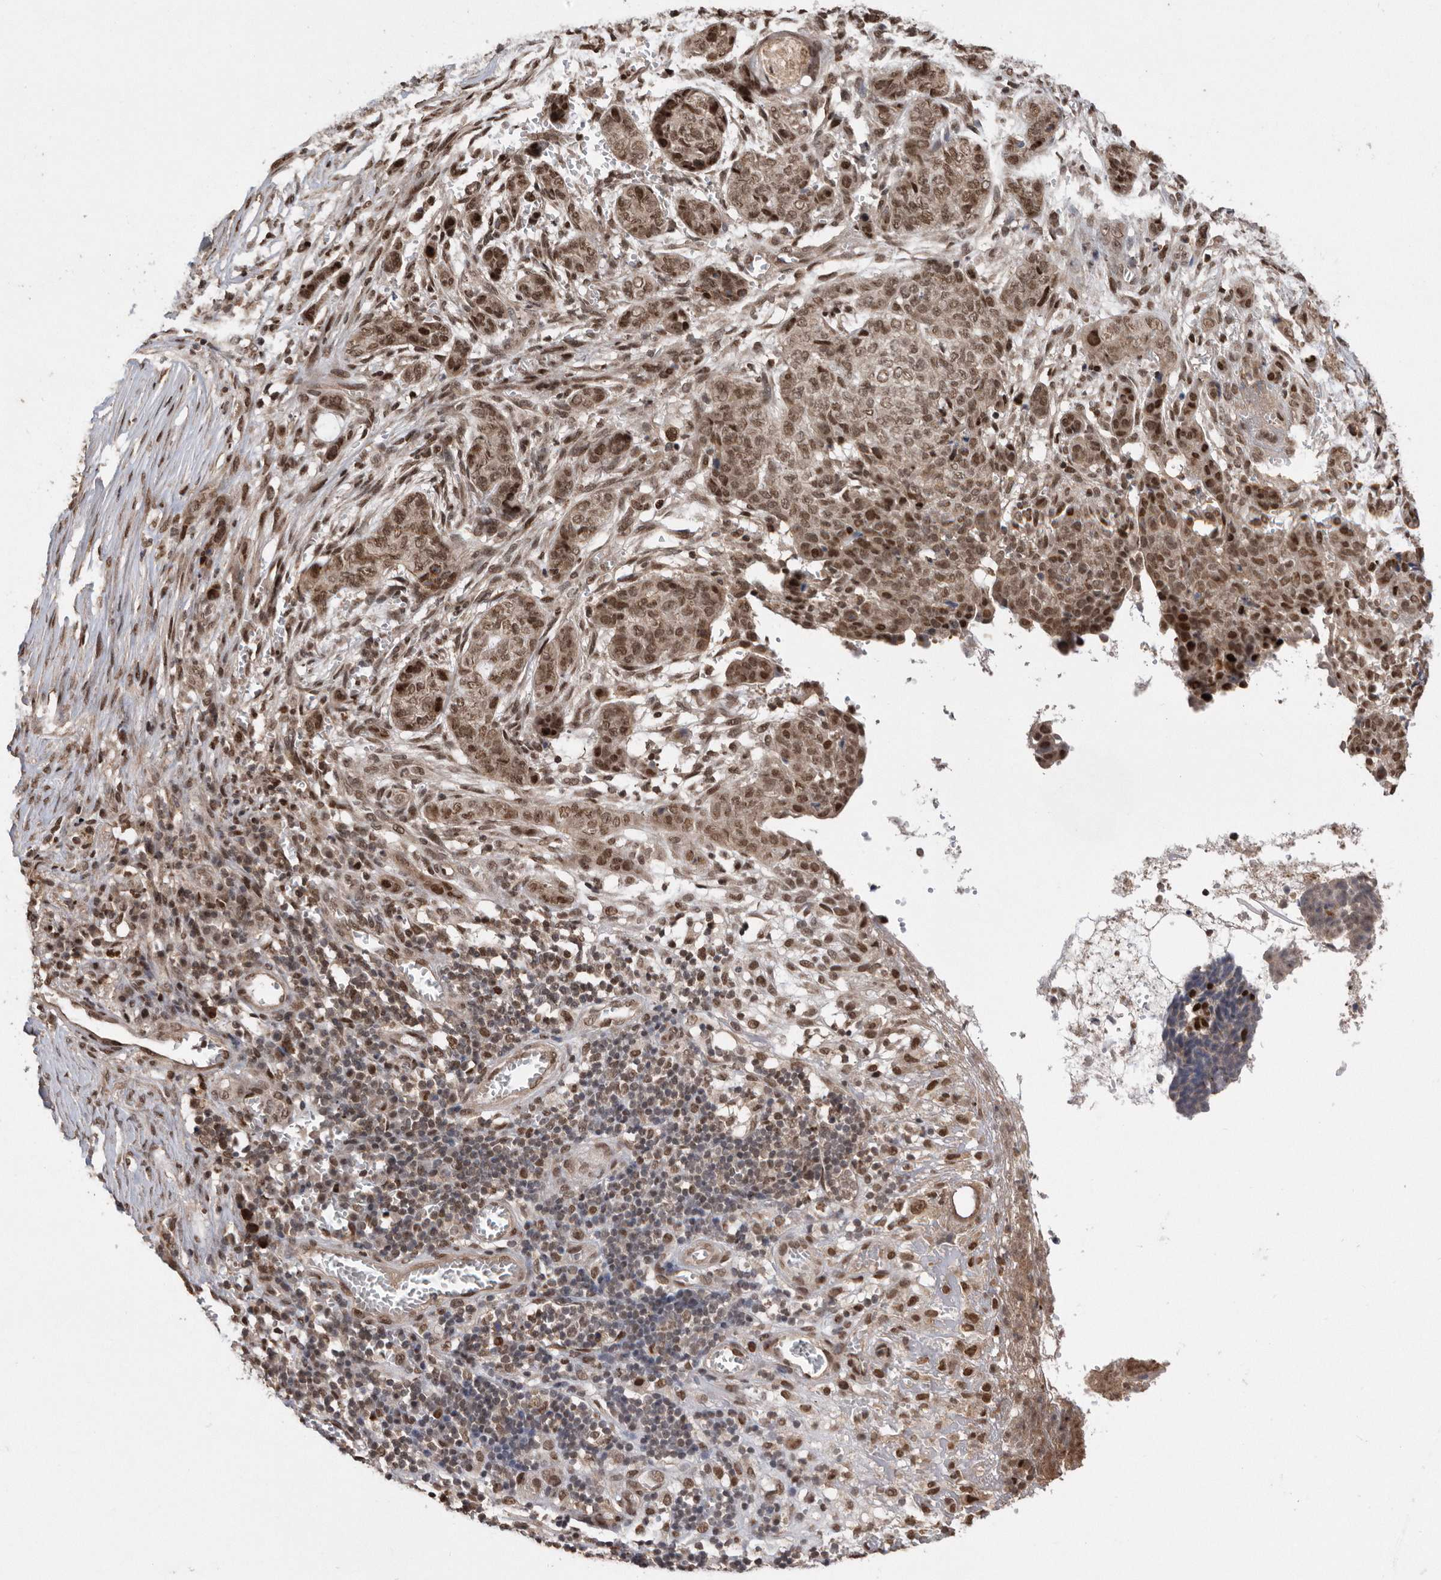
{"staining": {"intensity": "strong", "quantity": ">75%", "location": "nuclear"}, "tissue": "skin cancer", "cell_type": "Tumor cells", "image_type": "cancer", "snomed": [{"axis": "morphology", "description": "Basal cell carcinoma"}, {"axis": "topography", "description": "Skin"}], "caption": "Protein analysis of skin basal cell carcinoma tissue demonstrates strong nuclear positivity in approximately >75% of tumor cells. The staining was performed using DAB (3,3'-diaminobenzidine) to visualize the protein expression in brown, while the nuclei were stained in blue with hematoxylin (Magnification: 20x).", "gene": "TDRD3", "patient": {"sex": "female", "age": 64}}